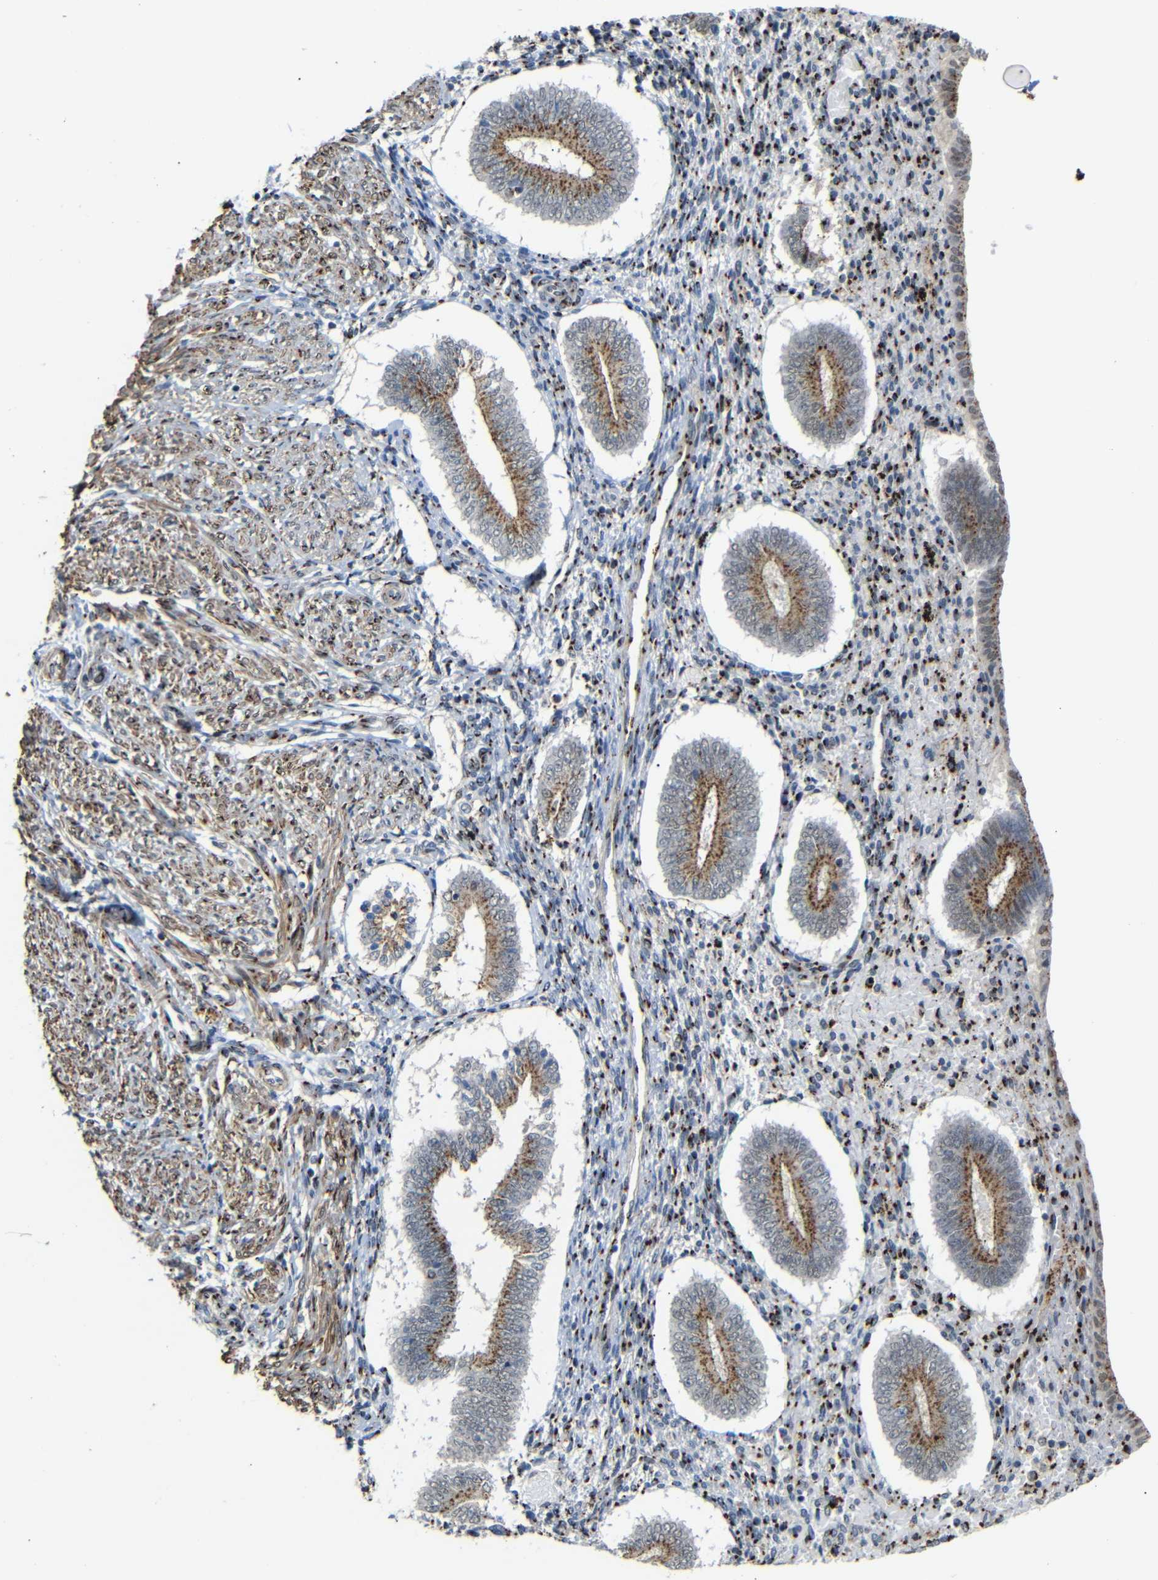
{"staining": {"intensity": "strong", "quantity": ">75%", "location": "cytoplasmic/membranous"}, "tissue": "endometrium", "cell_type": "Cells in endometrial stroma", "image_type": "normal", "snomed": [{"axis": "morphology", "description": "Normal tissue, NOS"}, {"axis": "topography", "description": "Endometrium"}], "caption": "Immunohistochemical staining of benign endometrium exhibits high levels of strong cytoplasmic/membranous staining in about >75% of cells in endometrial stroma.", "gene": "TGOLN2", "patient": {"sex": "female", "age": 42}}